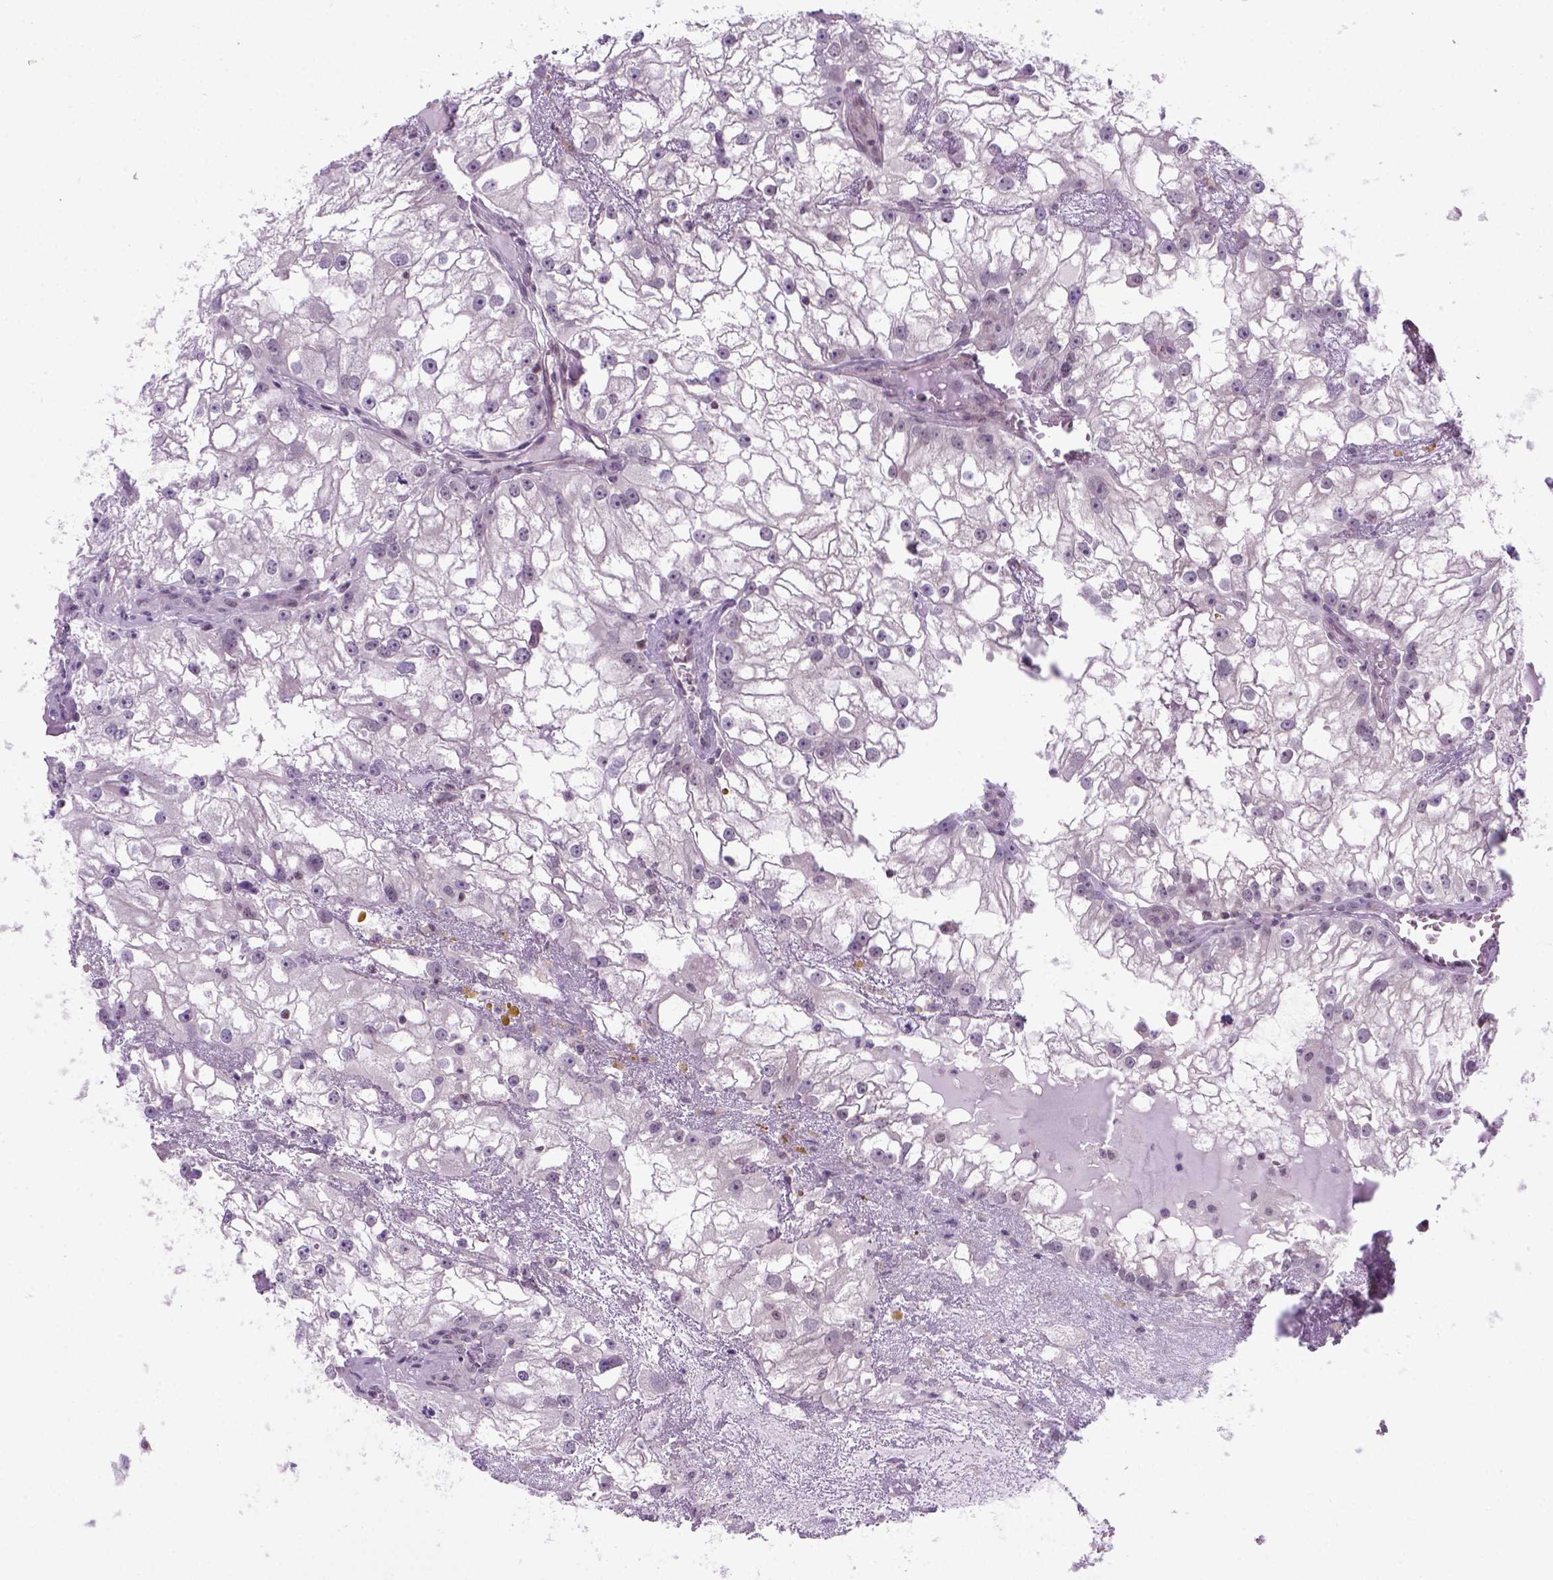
{"staining": {"intensity": "negative", "quantity": "none", "location": "none"}, "tissue": "renal cancer", "cell_type": "Tumor cells", "image_type": "cancer", "snomed": [{"axis": "morphology", "description": "Adenocarcinoma, NOS"}, {"axis": "topography", "description": "Kidney"}], "caption": "This micrograph is of adenocarcinoma (renal) stained with IHC to label a protein in brown with the nuclei are counter-stained blue. There is no positivity in tumor cells.", "gene": "MGMT", "patient": {"sex": "male", "age": 59}}